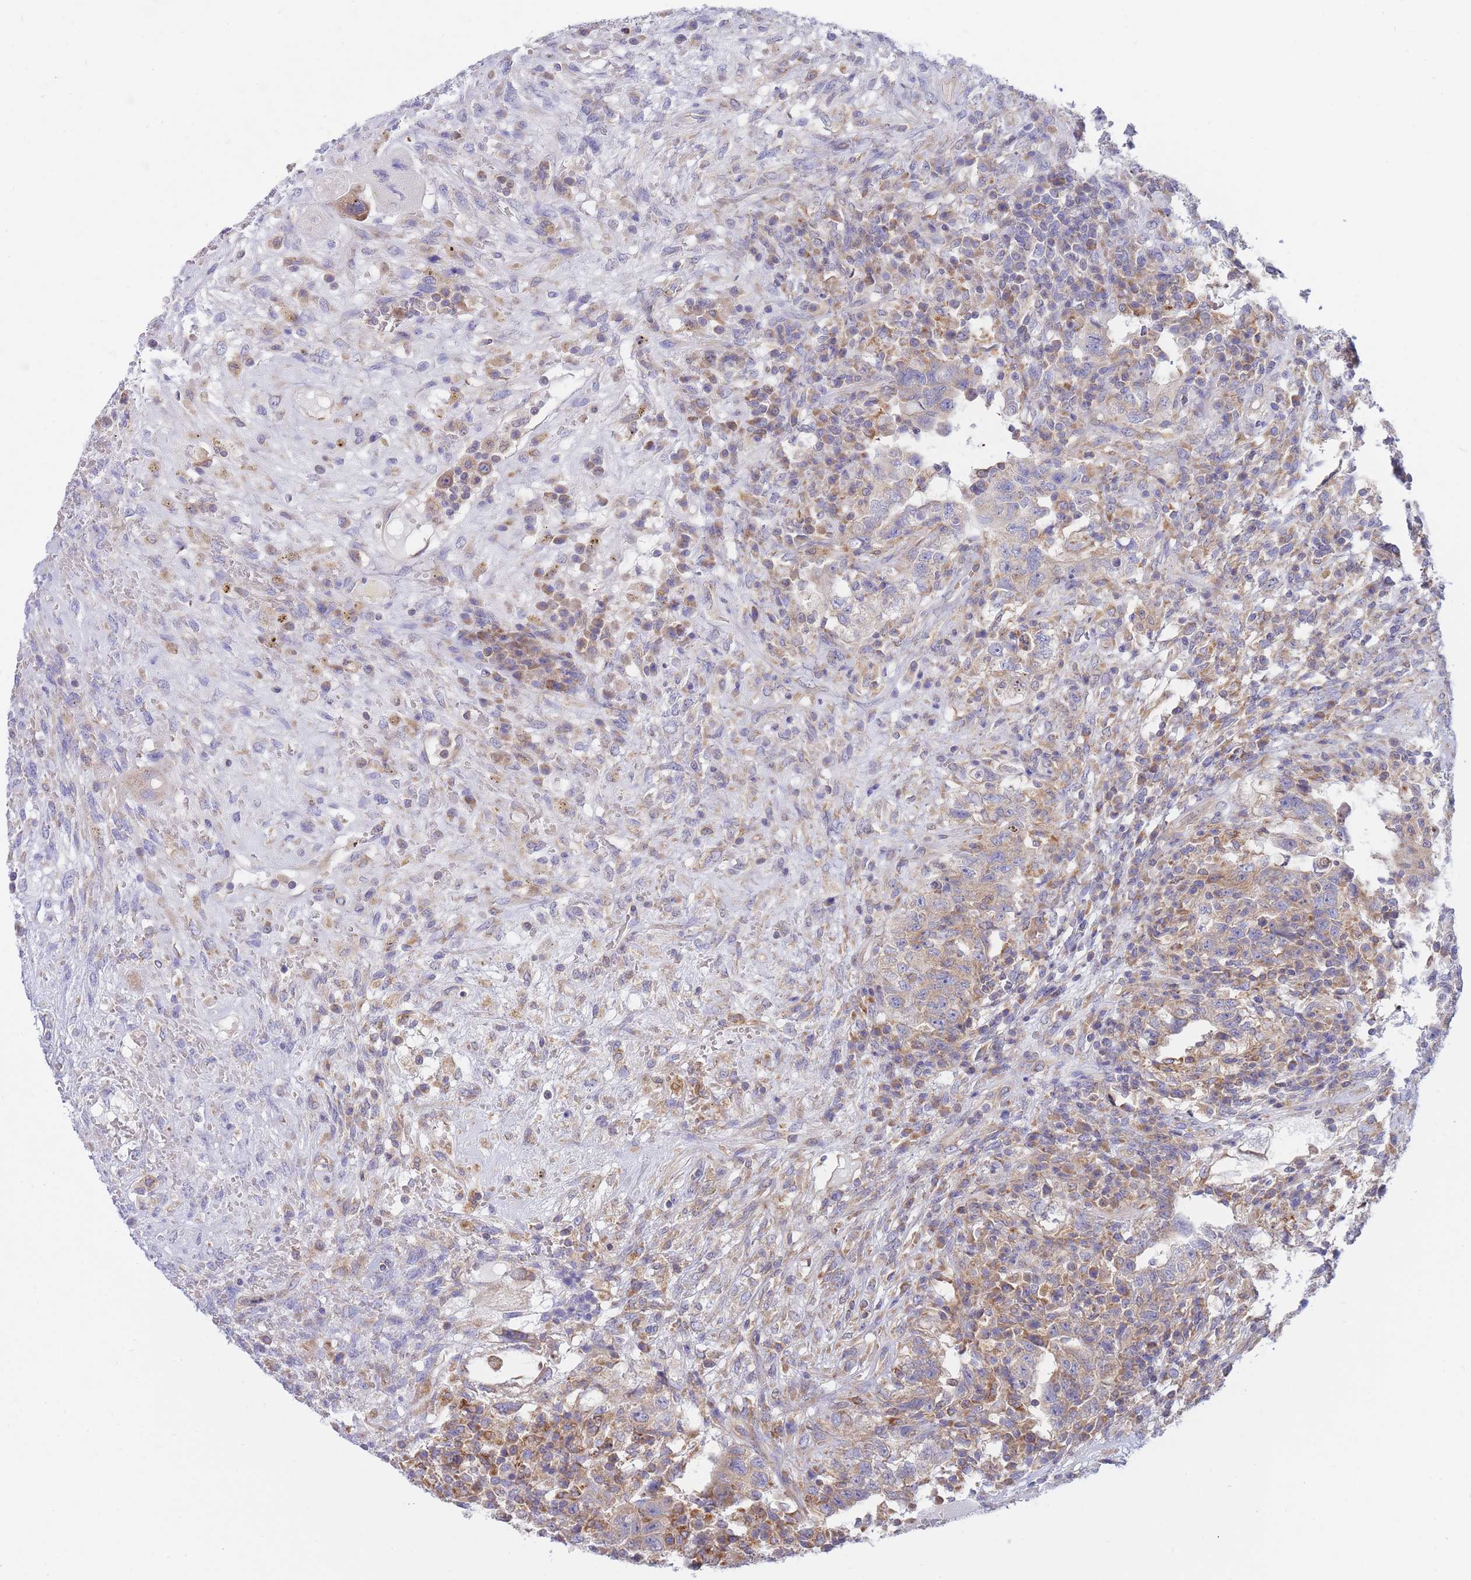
{"staining": {"intensity": "moderate", "quantity": "25%-75%", "location": "cytoplasmic/membranous"}, "tissue": "testis cancer", "cell_type": "Tumor cells", "image_type": "cancer", "snomed": [{"axis": "morphology", "description": "Carcinoma, Embryonal, NOS"}, {"axis": "topography", "description": "Testis"}], "caption": "There is medium levels of moderate cytoplasmic/membranous positivity in tumor cells of testis cancer, as demonstrated by immunohistochemical staining (brown color).", "gene": "SH2B2", "patient": {"sex": "male", "age": 26}}